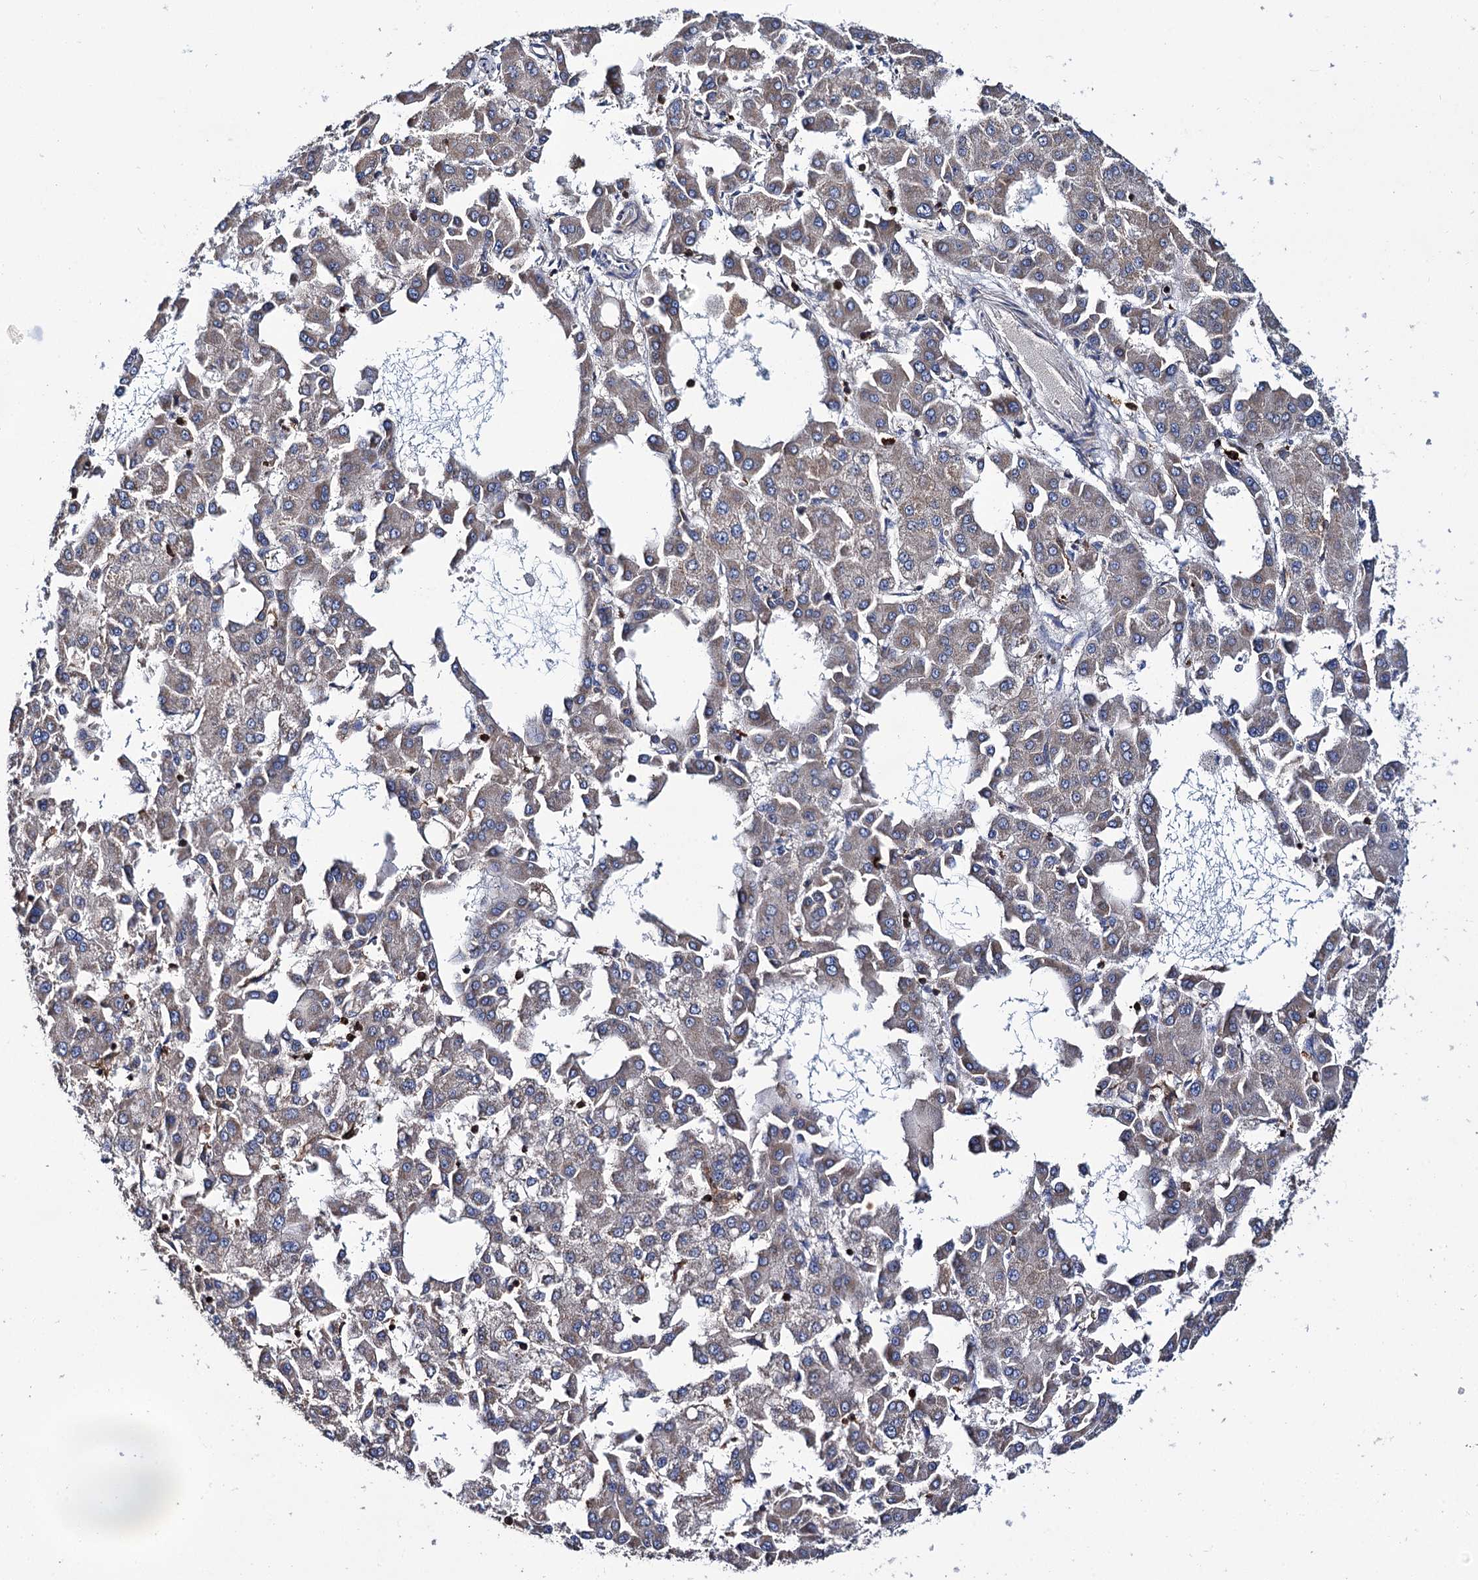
{"staining": {"intensity": "moderate", "quantity": ">75%", "location": "cytoplasmic/membranous"}, "tissue": "liver cancer", "cell_type": "Tumor cells", "image_type": "cancer", "snomed": [{"axis": "morphology", "description": "Carcinoma, Hepatocellular, NOS"}, {"axis": "topography", "description": "Liver"}], "caption": "A medium amount of moderate cytoplasmic/membranous expression is present in about >75% of tumor cells in liver cancer (hepatocellular carcinoma) tissue.", "gene": "UBASH3B", "patient": {"sex": "male", "age": 47}}